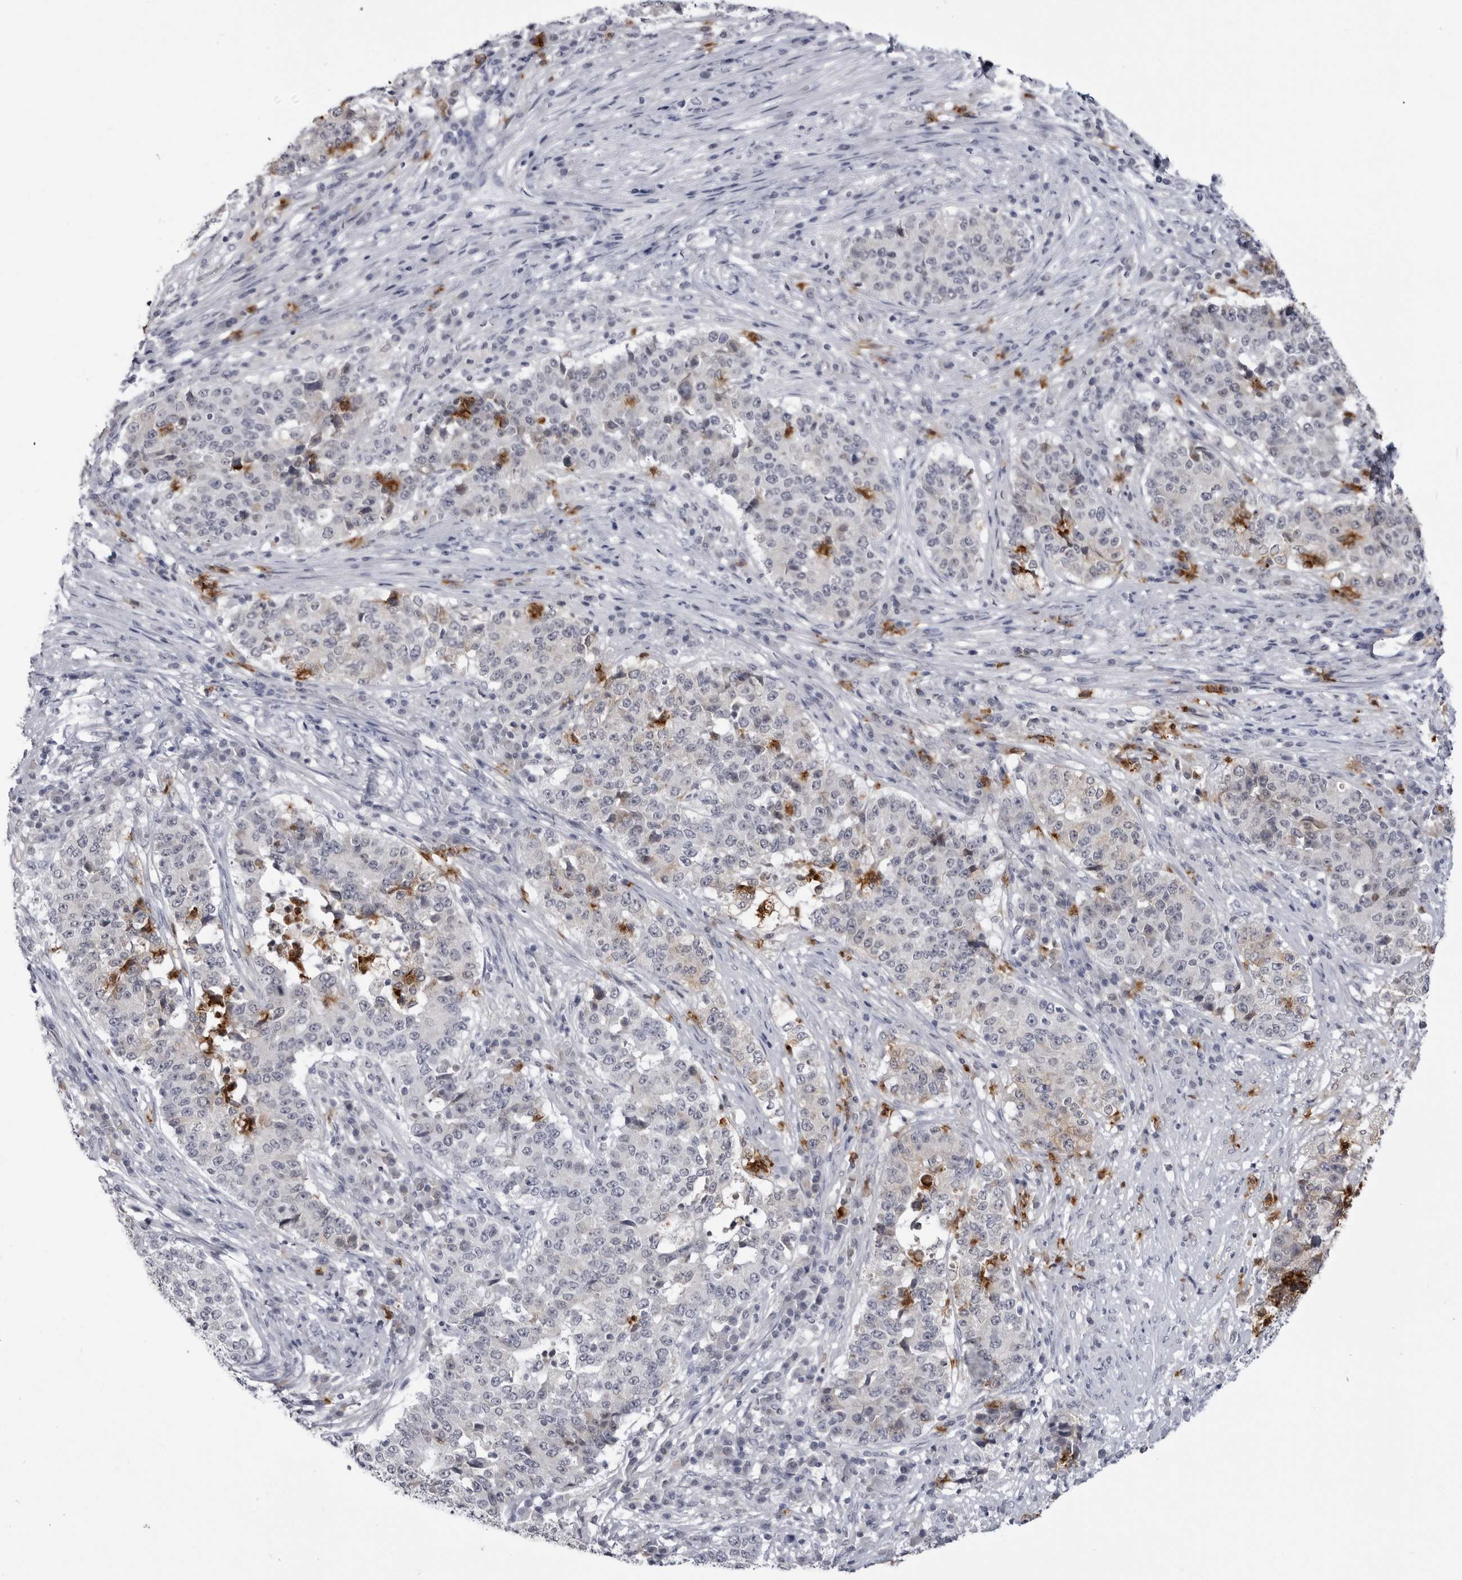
{"staining": {"intensity": "negative", "quantity": "none", "location": "none"}, "tissue": "stomach cancer", "cell_type": "Tumor cells", "image_type": "cancer", "snomed": [{"axis": "morphology", "description": "Adenocarcinoma, NOS"}, {"axis": "topography", "description": "Stomach"}], "caption": "An immunohistochemistry (IHC) micrograph of stomach adenocarcinoma is shown. There is no staining in tumor cells of stomach adenocarcinoma. The staining was performed using DAB (3,3'-diaminobenzidine) to visualize the protein expression in brown, while the nuclei were stained in blue with hematoxylin (Magnification: 20x).", "gene": "STAP2", "patient": {"sex": "male", "age": 59}}